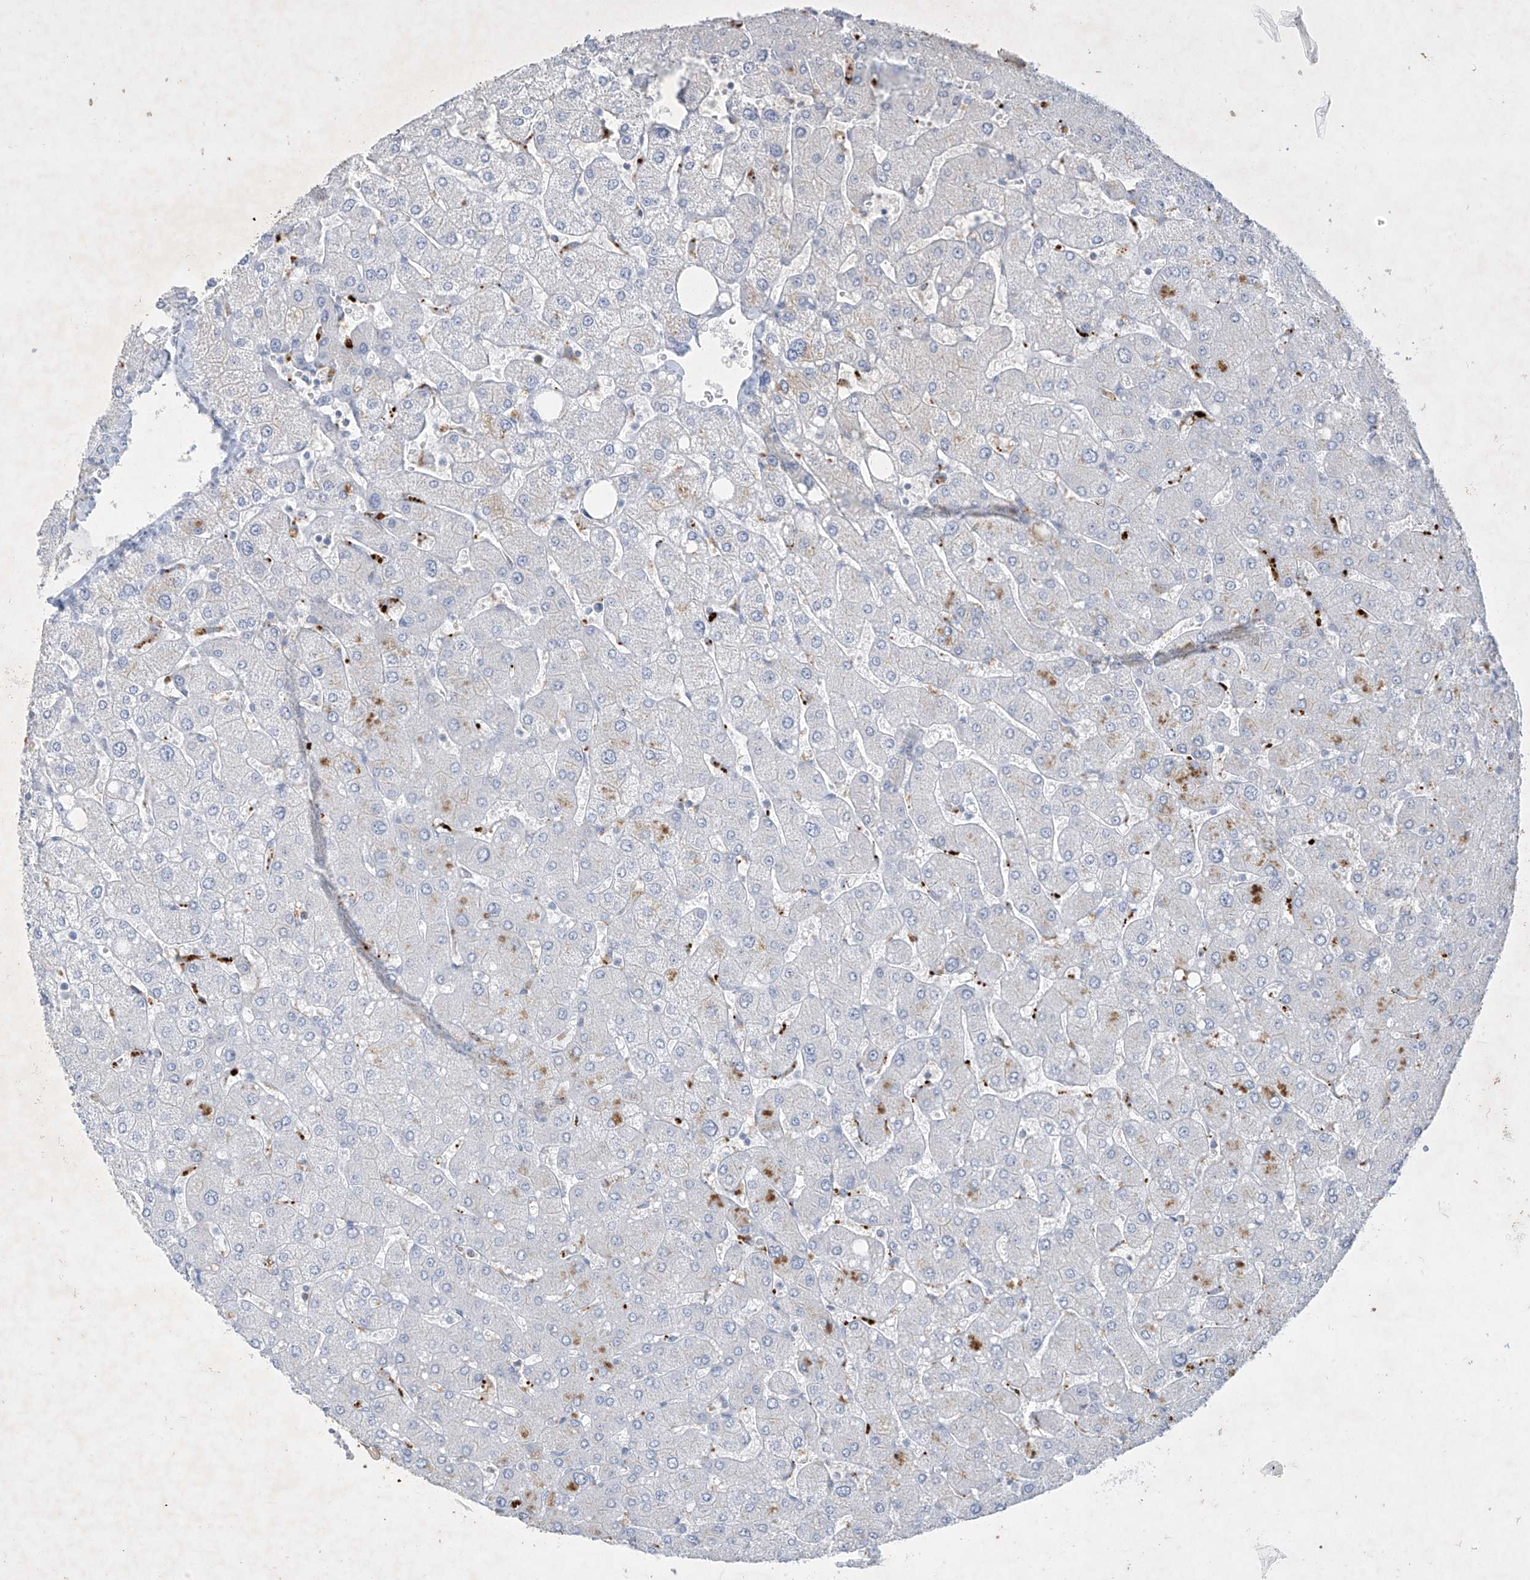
{"staining": {"intensity": "negative", "quantity": "none", "location": "none"}, "tissue": "liver", "cell_type": "Cholangiocytes", "image_type": "normal", "snomed": [{"axis": "morphology", "description": "Normal tissue, NOS"}, {"axis": "topography", "description": "Liver"}], "caption": "Human liver stained for a protein using immunohistochemistry (IHC) demonstrates no expression in cholangiocytes.", "gene": "GPR137C", "patient": {"sex": "male", "age": 55}}